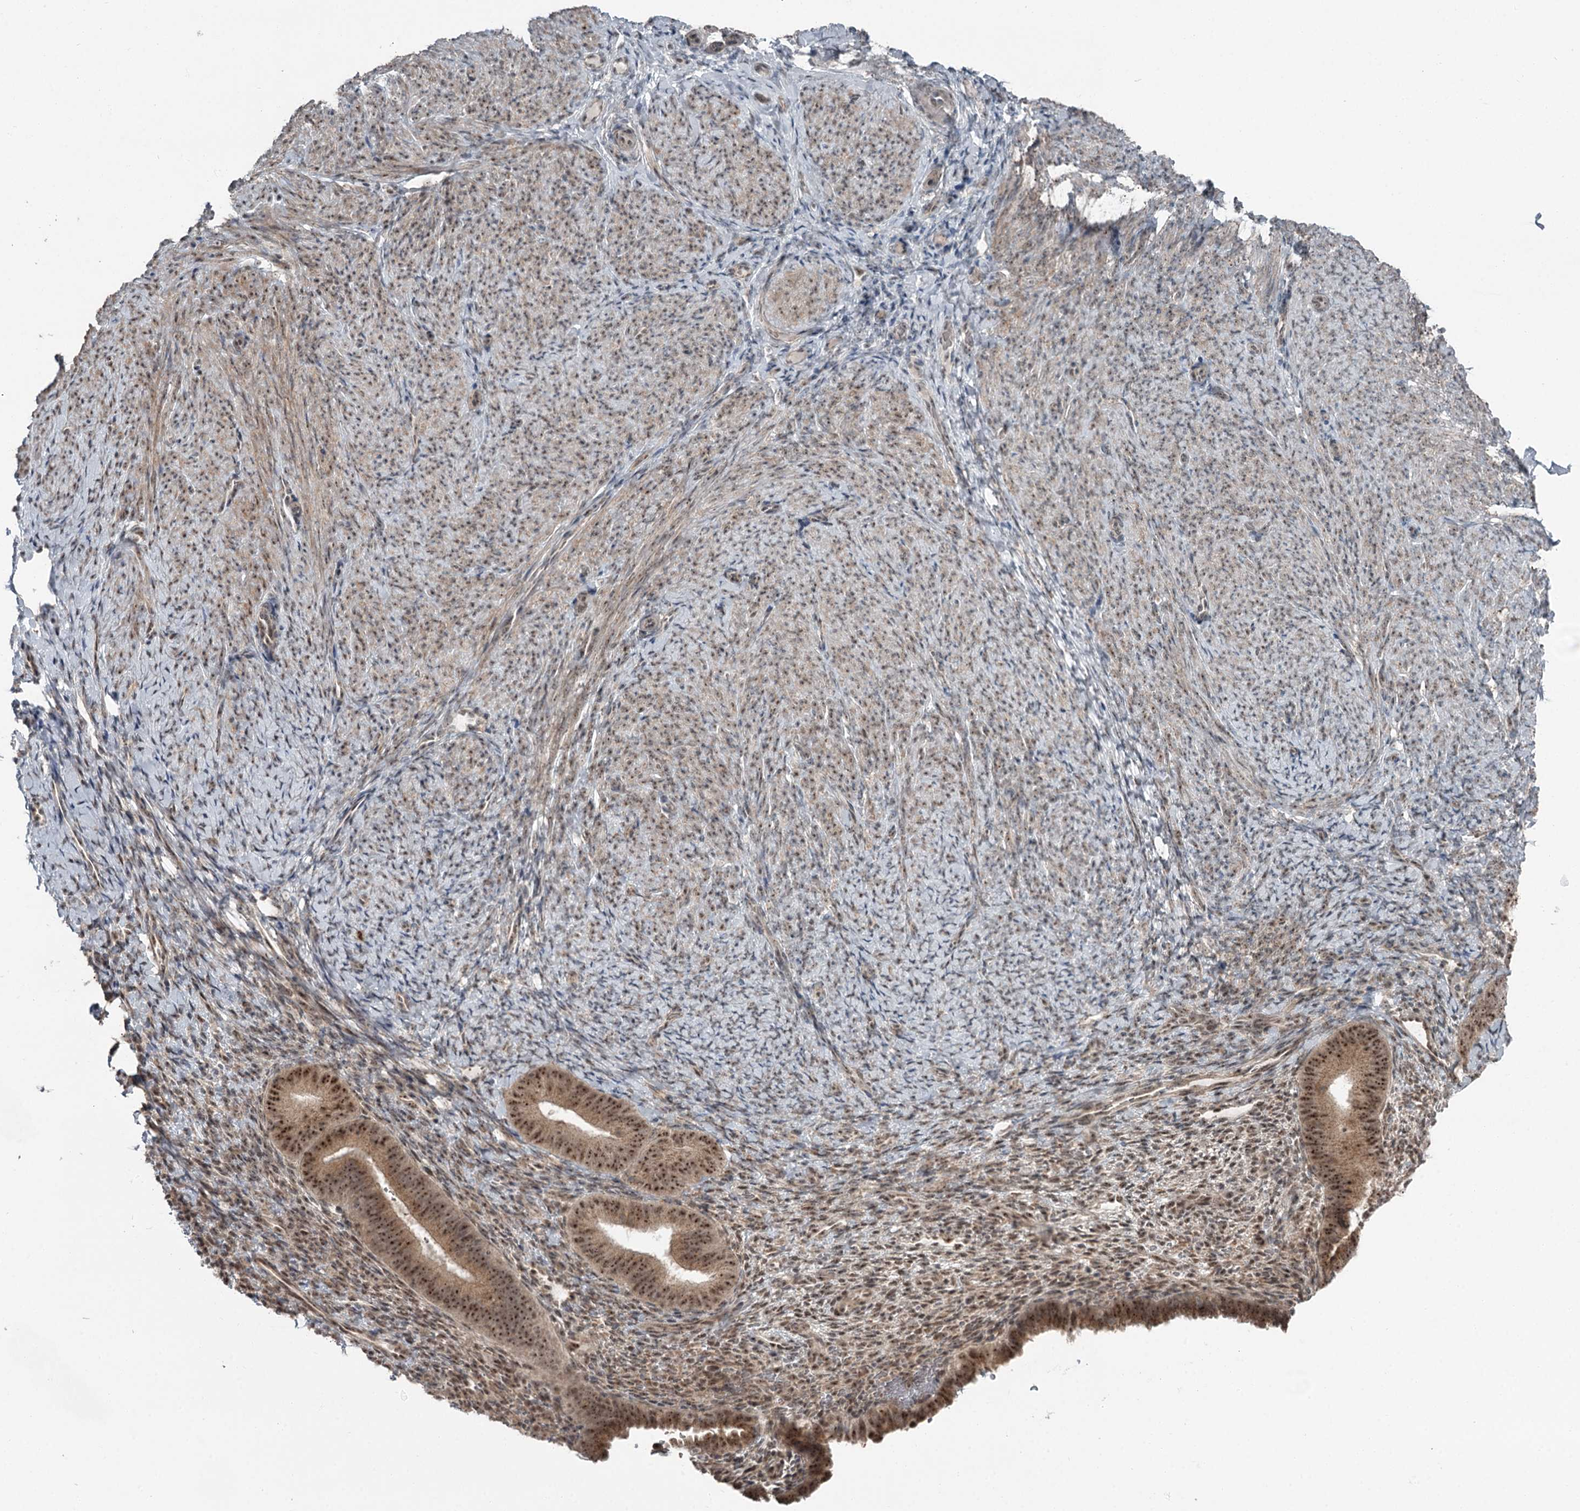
{"staining": {"intensity": "moderate", "quantity": "<25%", "location": "nuclear"}, "tissue": "endometrium", "cell_type": "Cells in endometrial stroma", "image_type": "normal", "snomed": [{"axis": "morphology", "description": "Normal tissue, NOS"}, {"axis": "topography", "description": "Endometrium"}], "caption": "Immunohistochemistry photomicrograph of unremarkable endometrium: human endometrium stained using IHC displays low levels of moderate protein expression localized specifically in the nuclear of cells in endometrial stroma, appearing as a nuclear brown color.", "gene": "EXOSC1", "patient": {"sex": "female", "age": 65}}